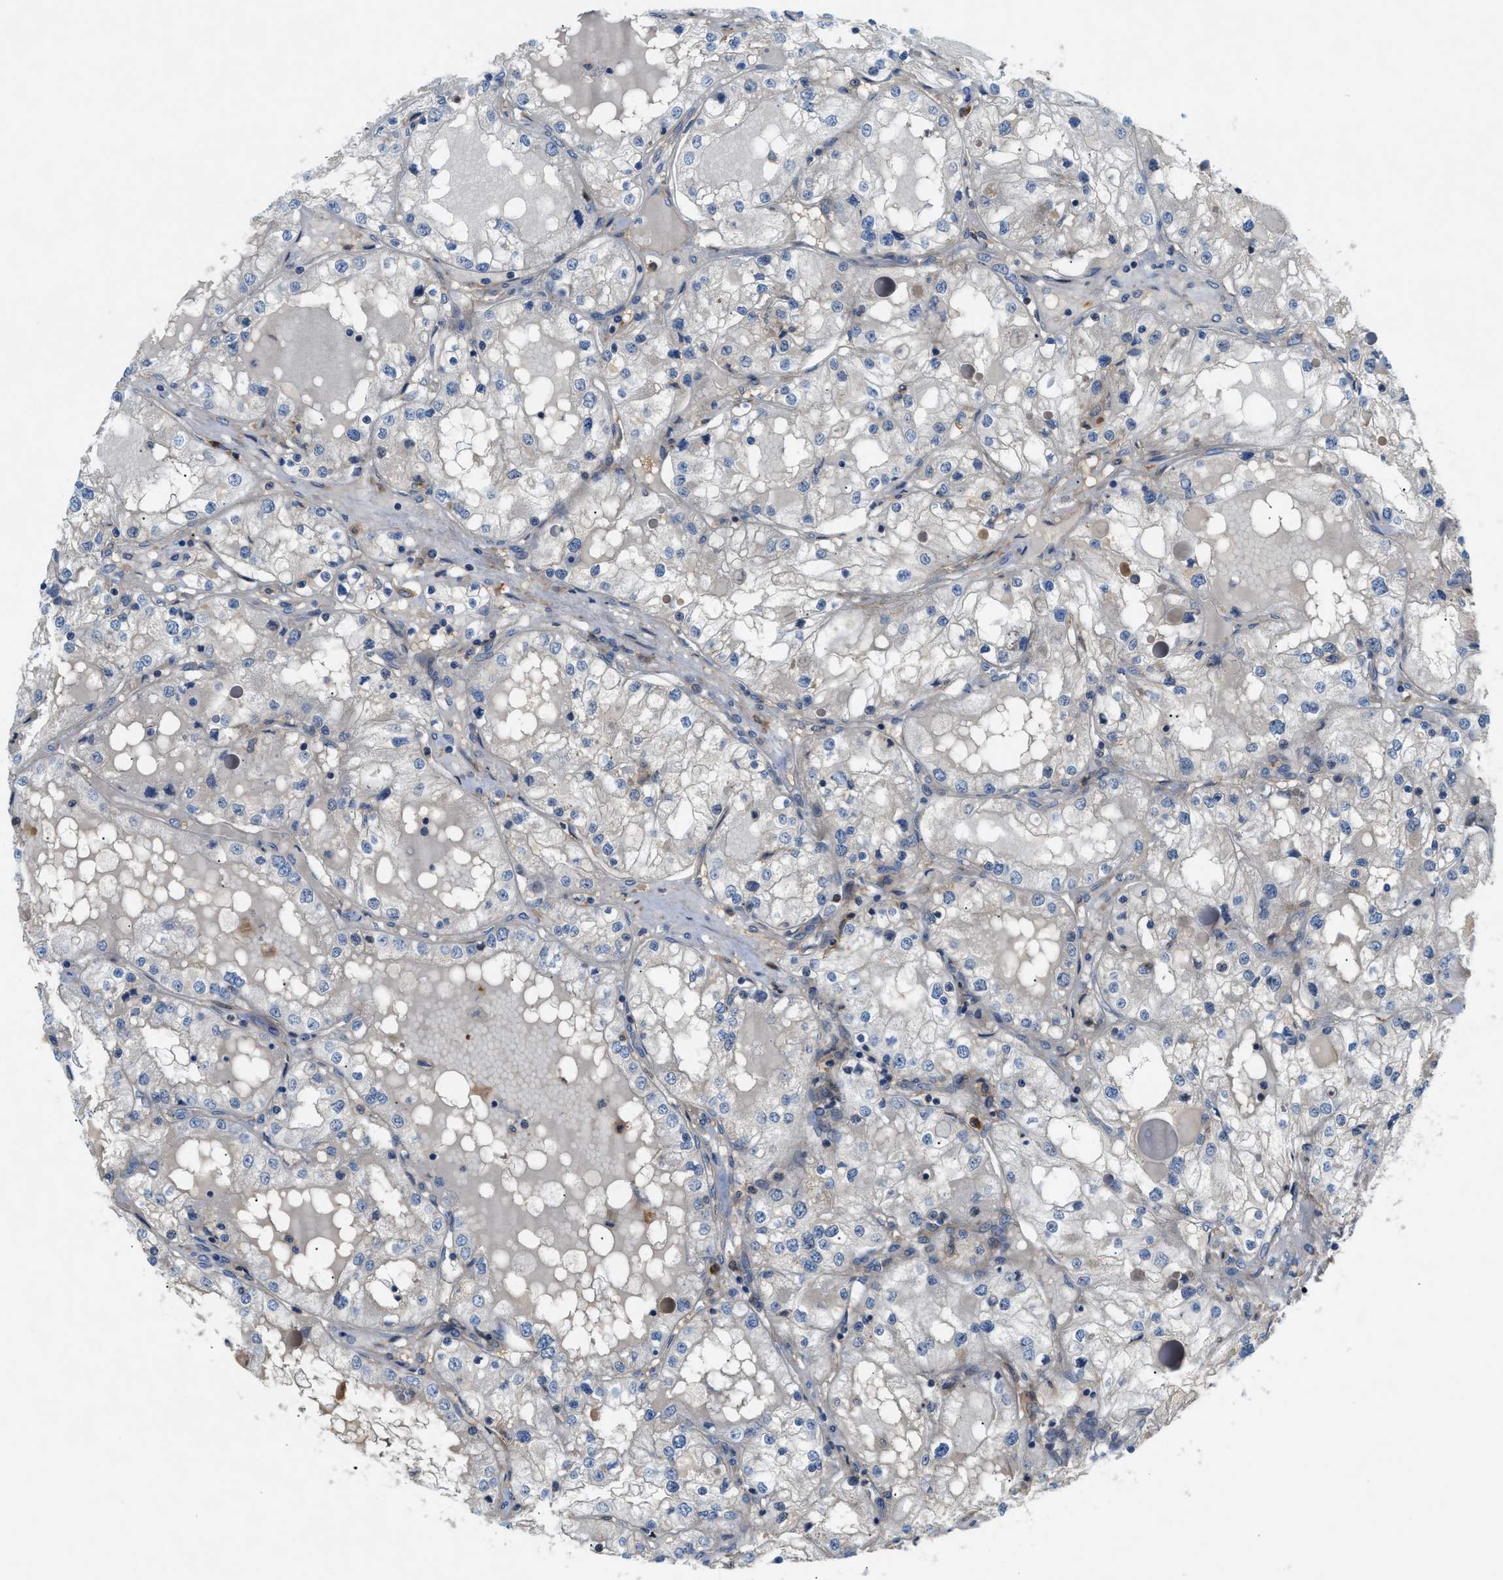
{"staining": {"intensity": "negative", "quantity": "none", "location": "none"}, "tissue": "renal cancer", "cell_type": "Tumor cells", "image_type": "cancer", "snomed": [{"axis": "morphology", "description": "Adenocarcinoma, NOS"}, {"axis": "topography", "description": "Kidney"}], "caption": "A high-resolution image shows immunohistochemistry (IHC) staining of adenocarcinoma (renal), which shows no significant expression in tumor cells.", "gene": "TRAK2", "patient": {"sex": "male", "age": 68}}